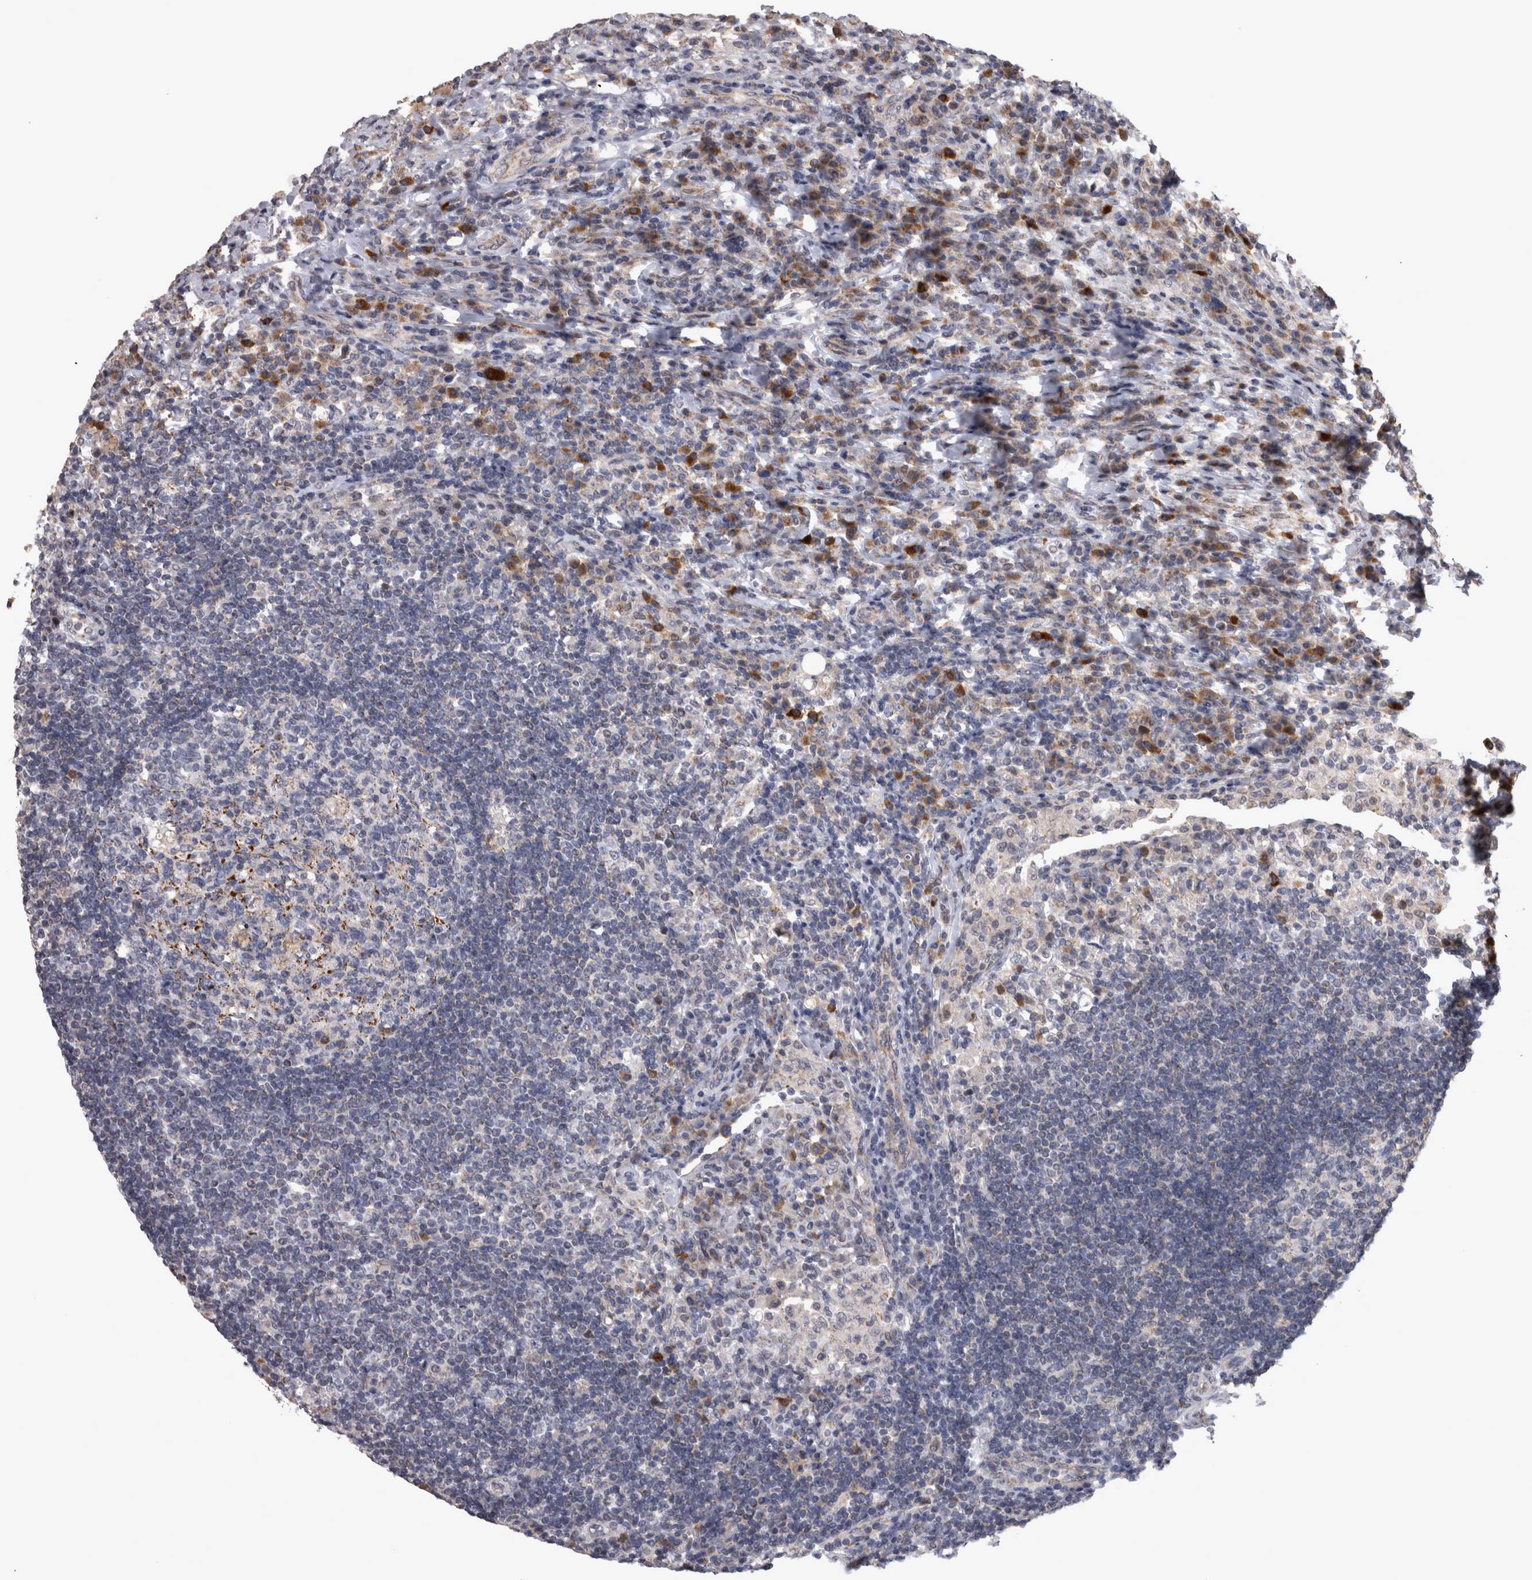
{"staining": {"intensity": "negative", "quantity": "none", "location": "none"}, "tissue": "lymph node", "cell_type": "Germinal center cells", "image_type": "normal", "snomed": [{"axis": "morphology", "description": "Normal tissue, NOS"}, {"axis": "topography", "description": "Lymph node"}], "caption": "DAB immunohistochemical staining of normal human lymph node demonstrates no significant expression in germinal center cells.", "gene": "DBT", "patient": {"sex": "female", "age": 53}}